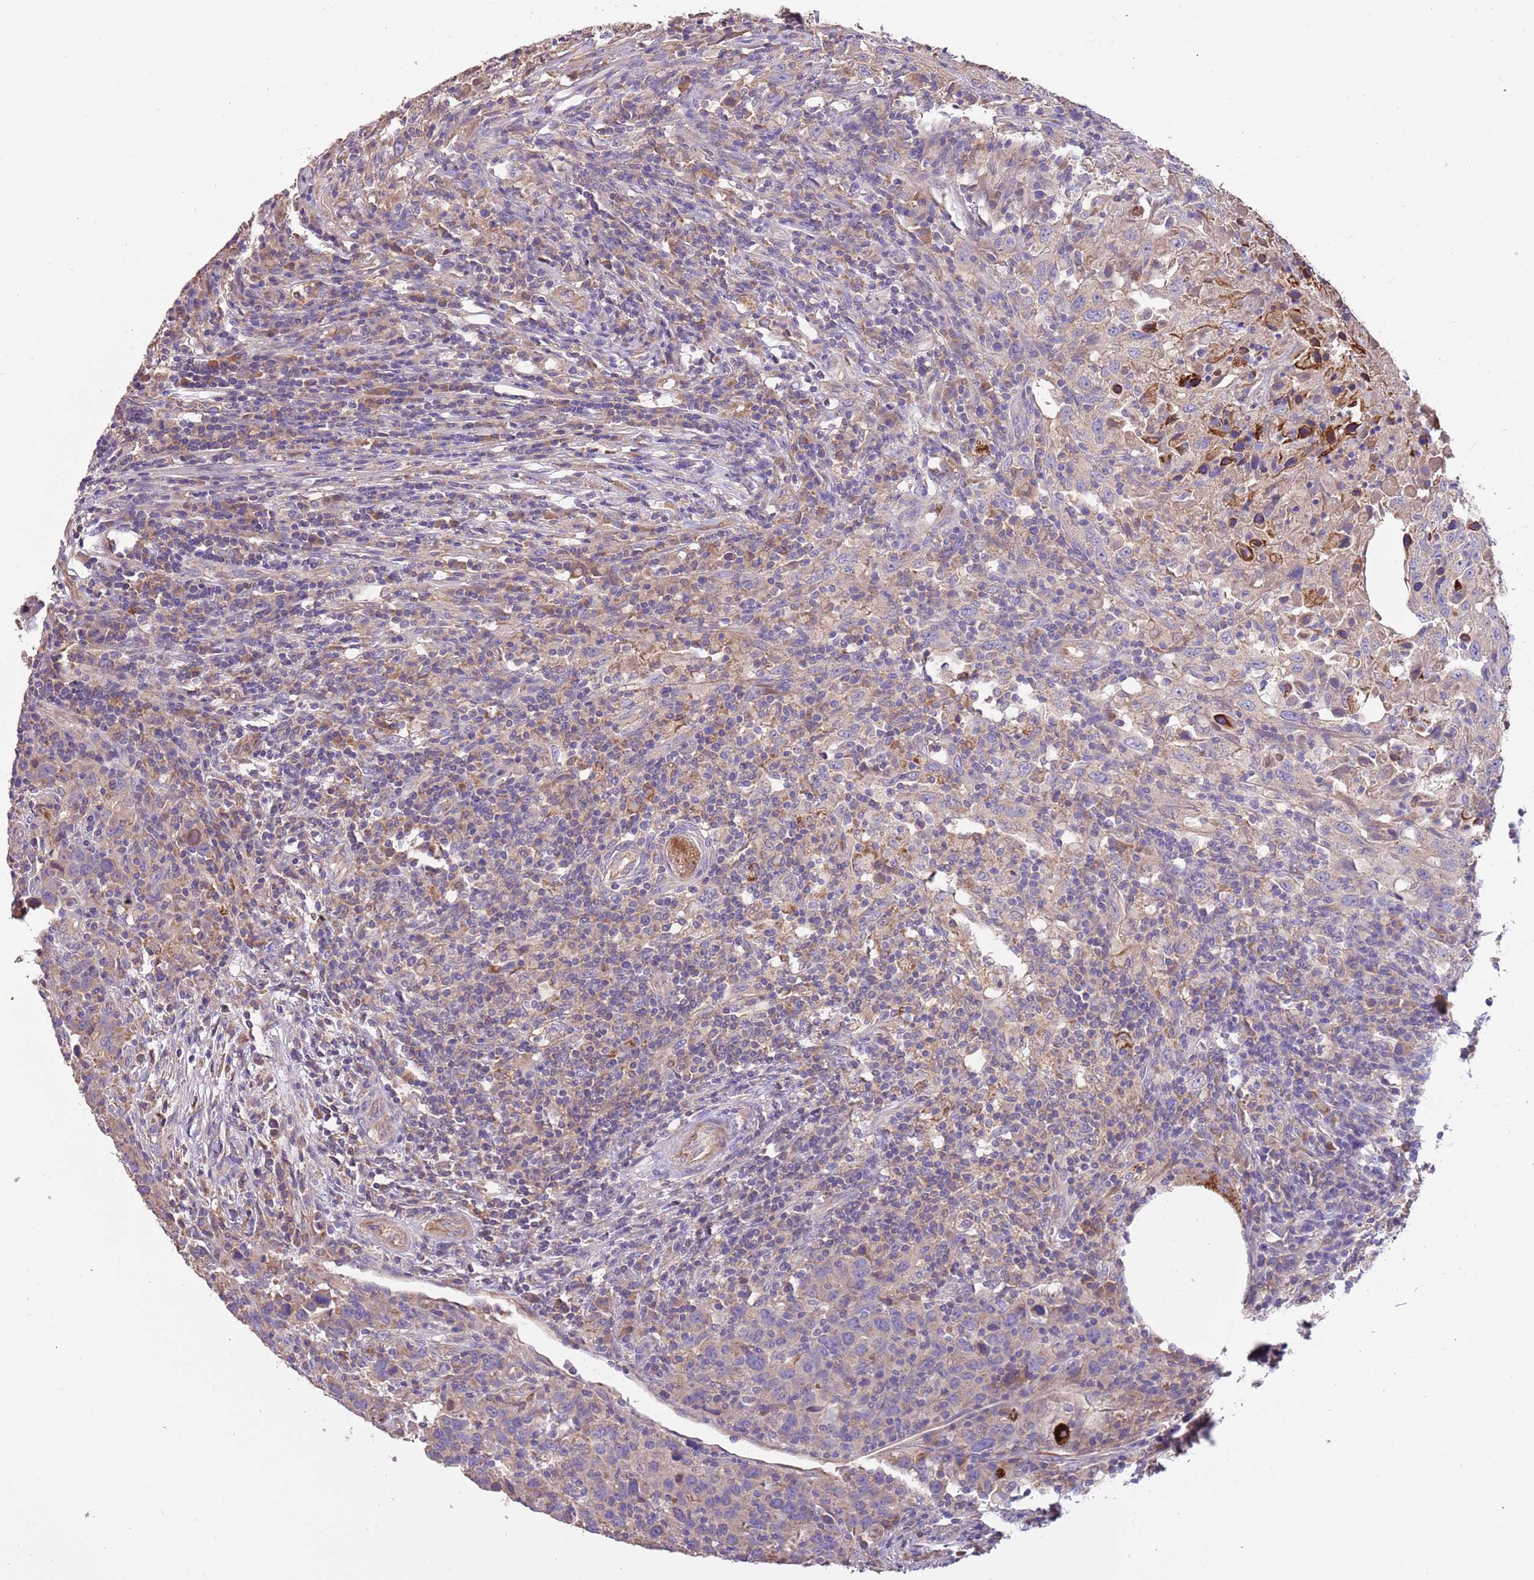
{"staining": {"intensity": "weak", "quantity": "<25%", "location": "cytoplasmic/membranous"}, "tissue": "urothelial cancer", "cell_type": "Tumor cells", "image_type": "cancer", "snomed": [{"axis": "morphology", "description": "Urothelial carcinoma, High grade"}, {"axis": "topography", "description": "Urinary bladder"}], "caption": "This is an immunohistochemistry image of human urothelial cancer. There is no positivity in tumor cells.", "gene": "TRMO", "patient": {"sex": "male", "age": 61}}